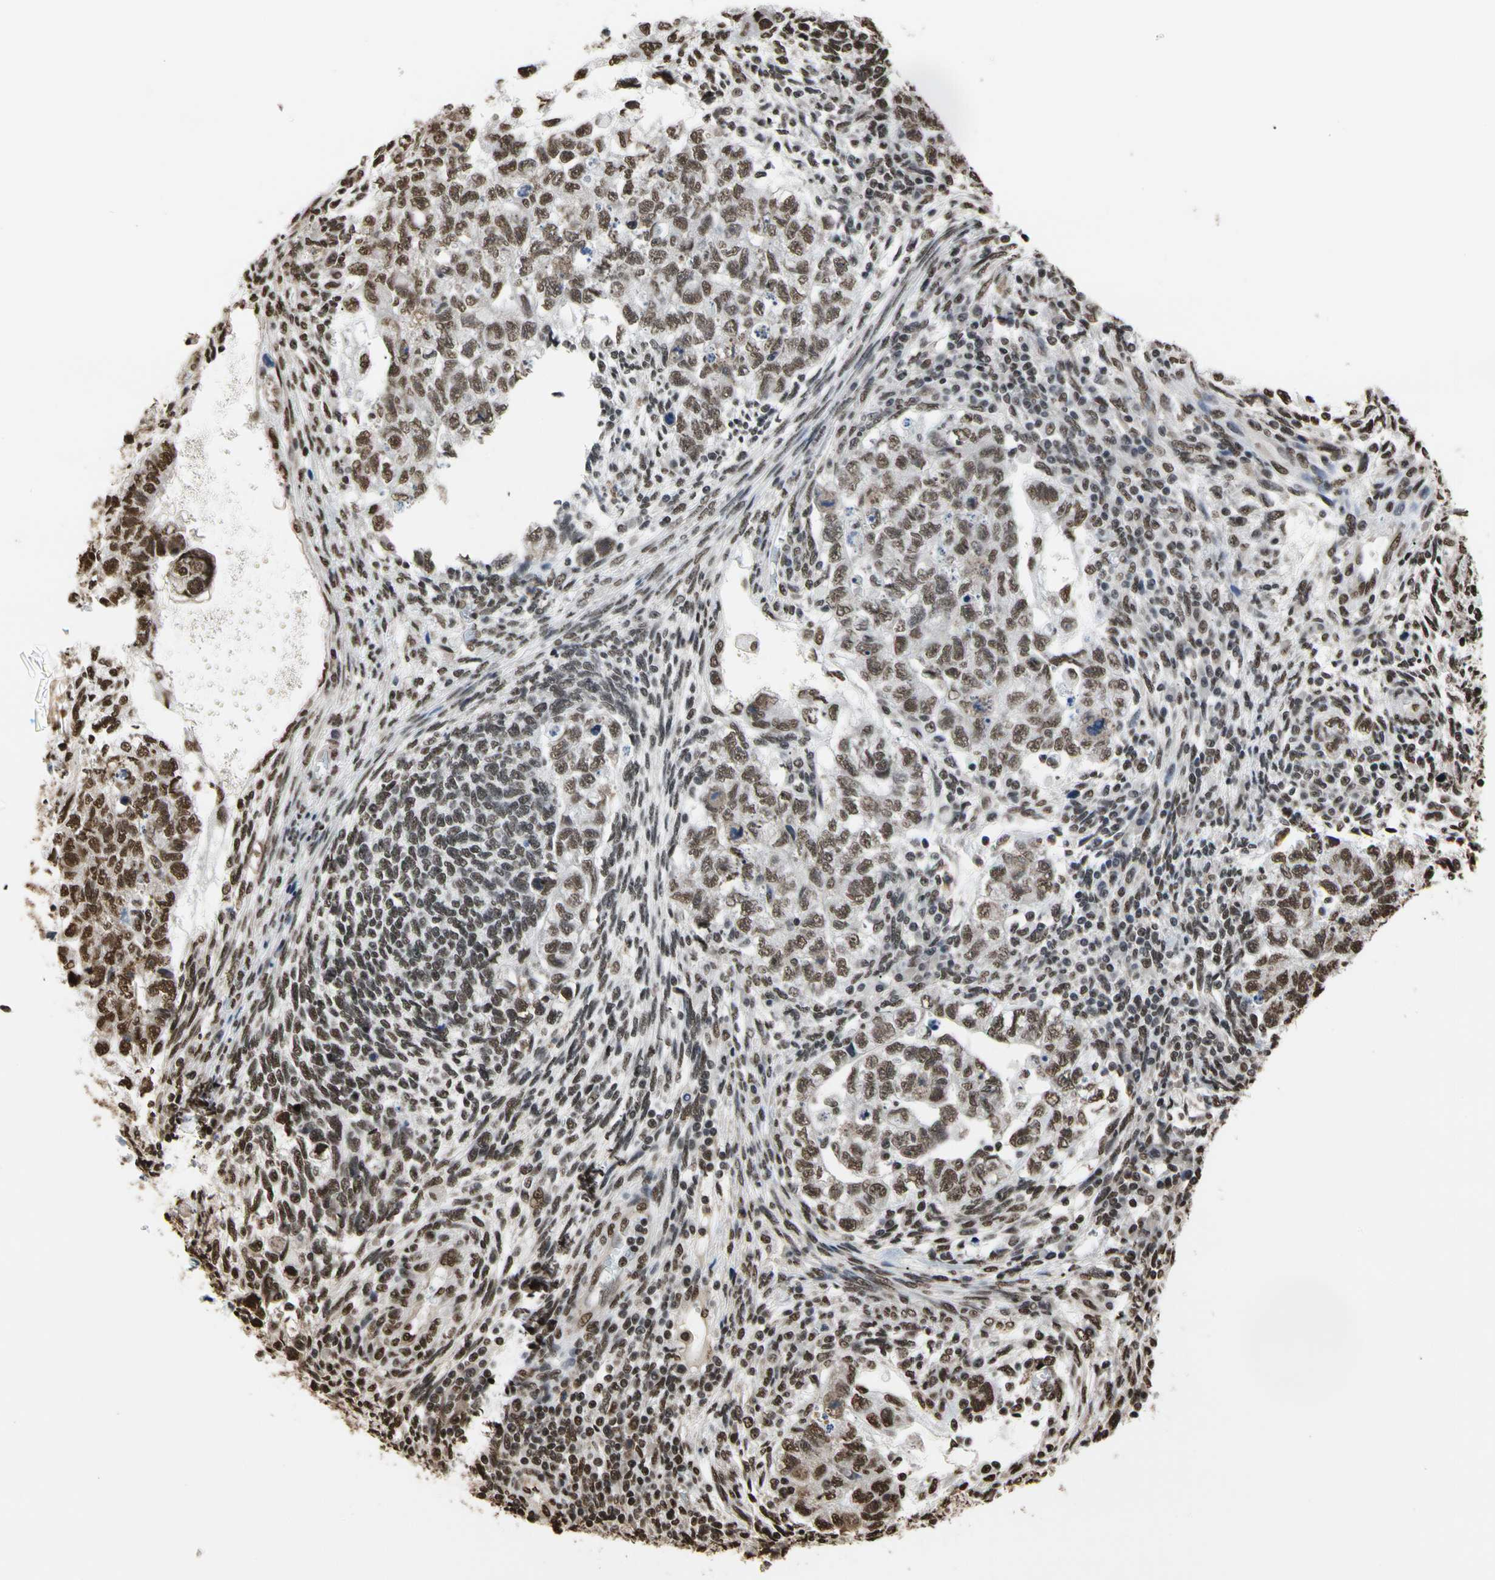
{"staining": {"intensity": "moderate", "quantity": ">75%", "location": "nuclear"}, "tissue": "testis cancer", "cell_type": "Tumor cells", "image_type": "cancer", "snomed": [{"axis": "morphology", "description": "Normal tissue, NOS"}, {"axis": "morphology", "description": "Carcinoma, Embryonal, NOS"}, {"axis": "topography", "description": "Testis"}], "caption": "Approximately >75% of tumor cells in testis cancer reveal moderate nuclear protein positivity as visualized by brown immunohistochemical staining.", "gene": "HNRNPK", "patient": {"sex": "male", "age": 36}}